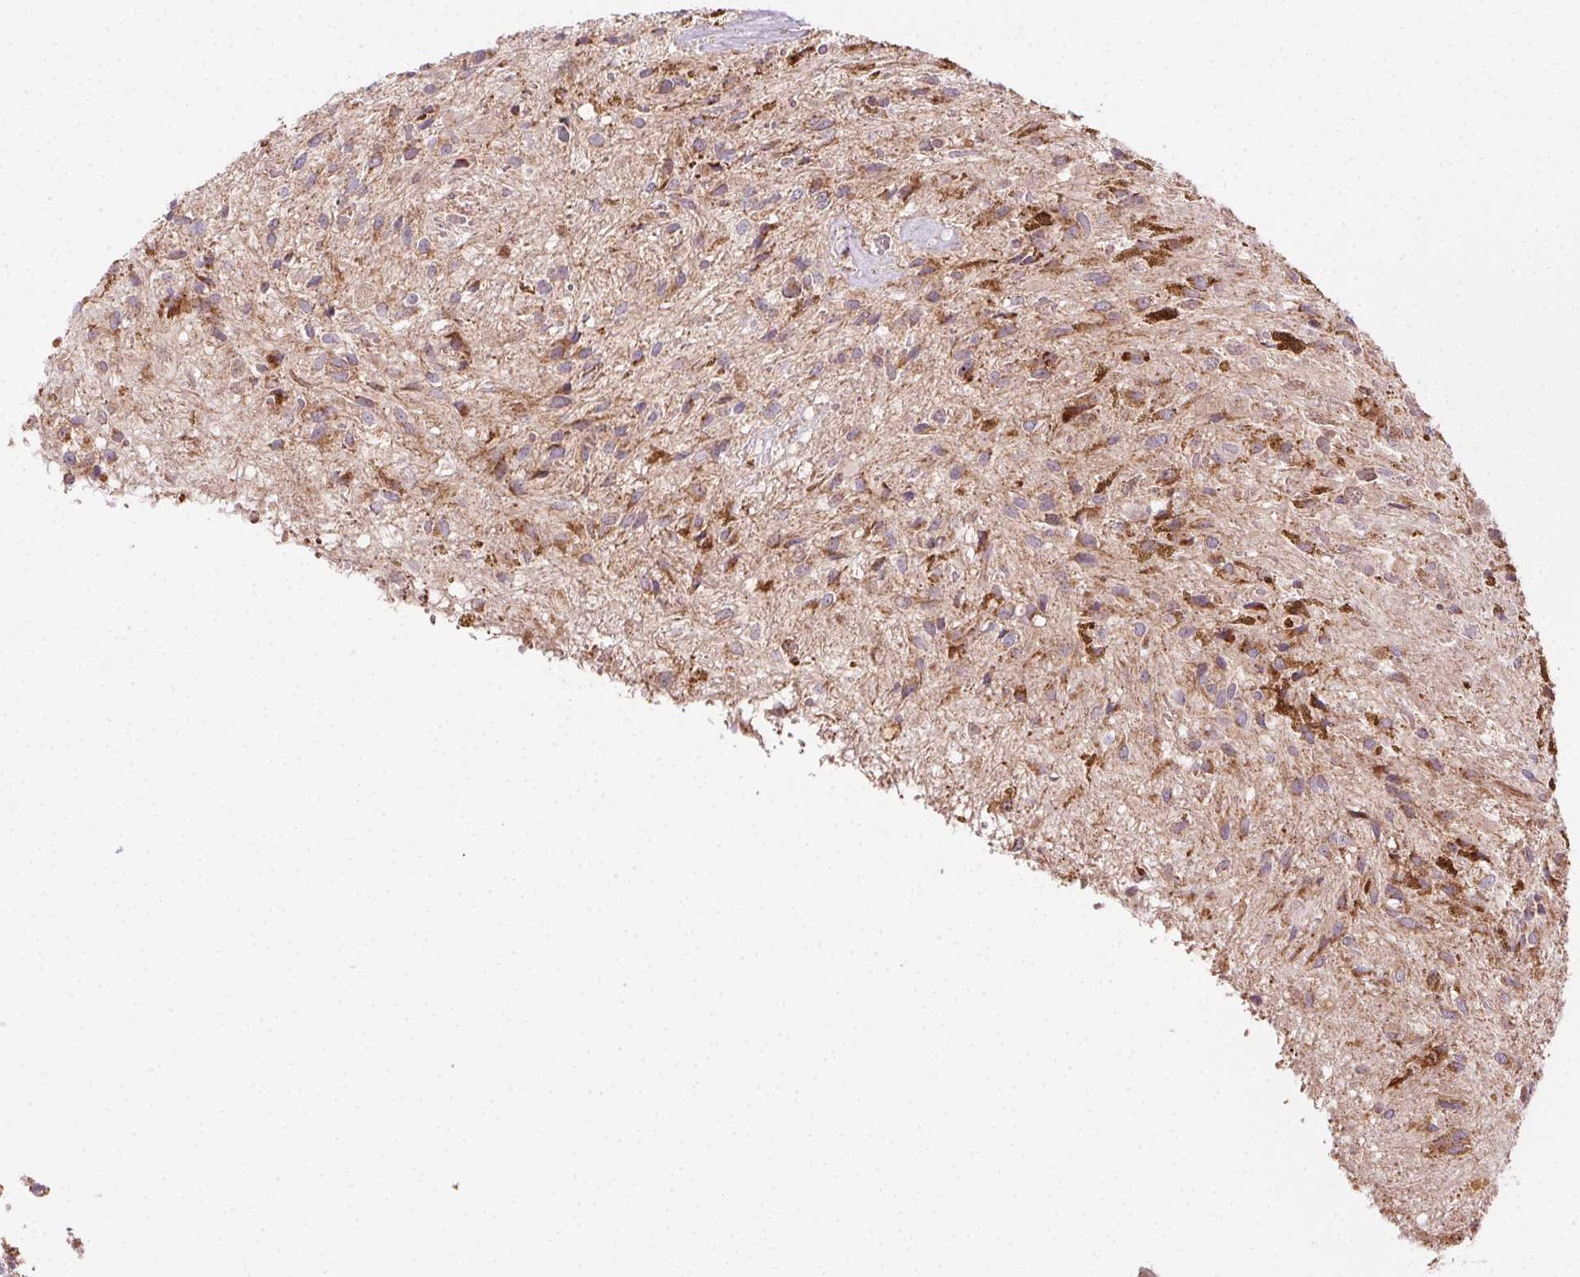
{"staining": {"intensity": "moderate", "quantity": ">75%", "location": "cytoplasmic/membranous"}, "tissue": "glioma", "cell_type": "Tumor cells", "image_type": "cancer", "snomed": [{"axis": "morphology", "description": "Glioma, malignant, Low grade"}, {"axis": "topography", "description": "Cerebellum"}], "caption": "Immunohistochemistry (IHC) histopathology image of human glioma stained for a protein (brown), which reveals medium levels of moderate cytoplasmic/membranous staining in approximately >75% of tumor cells.", "gene": "CLPB", "patient": {"sex": "female", "age": 14}}